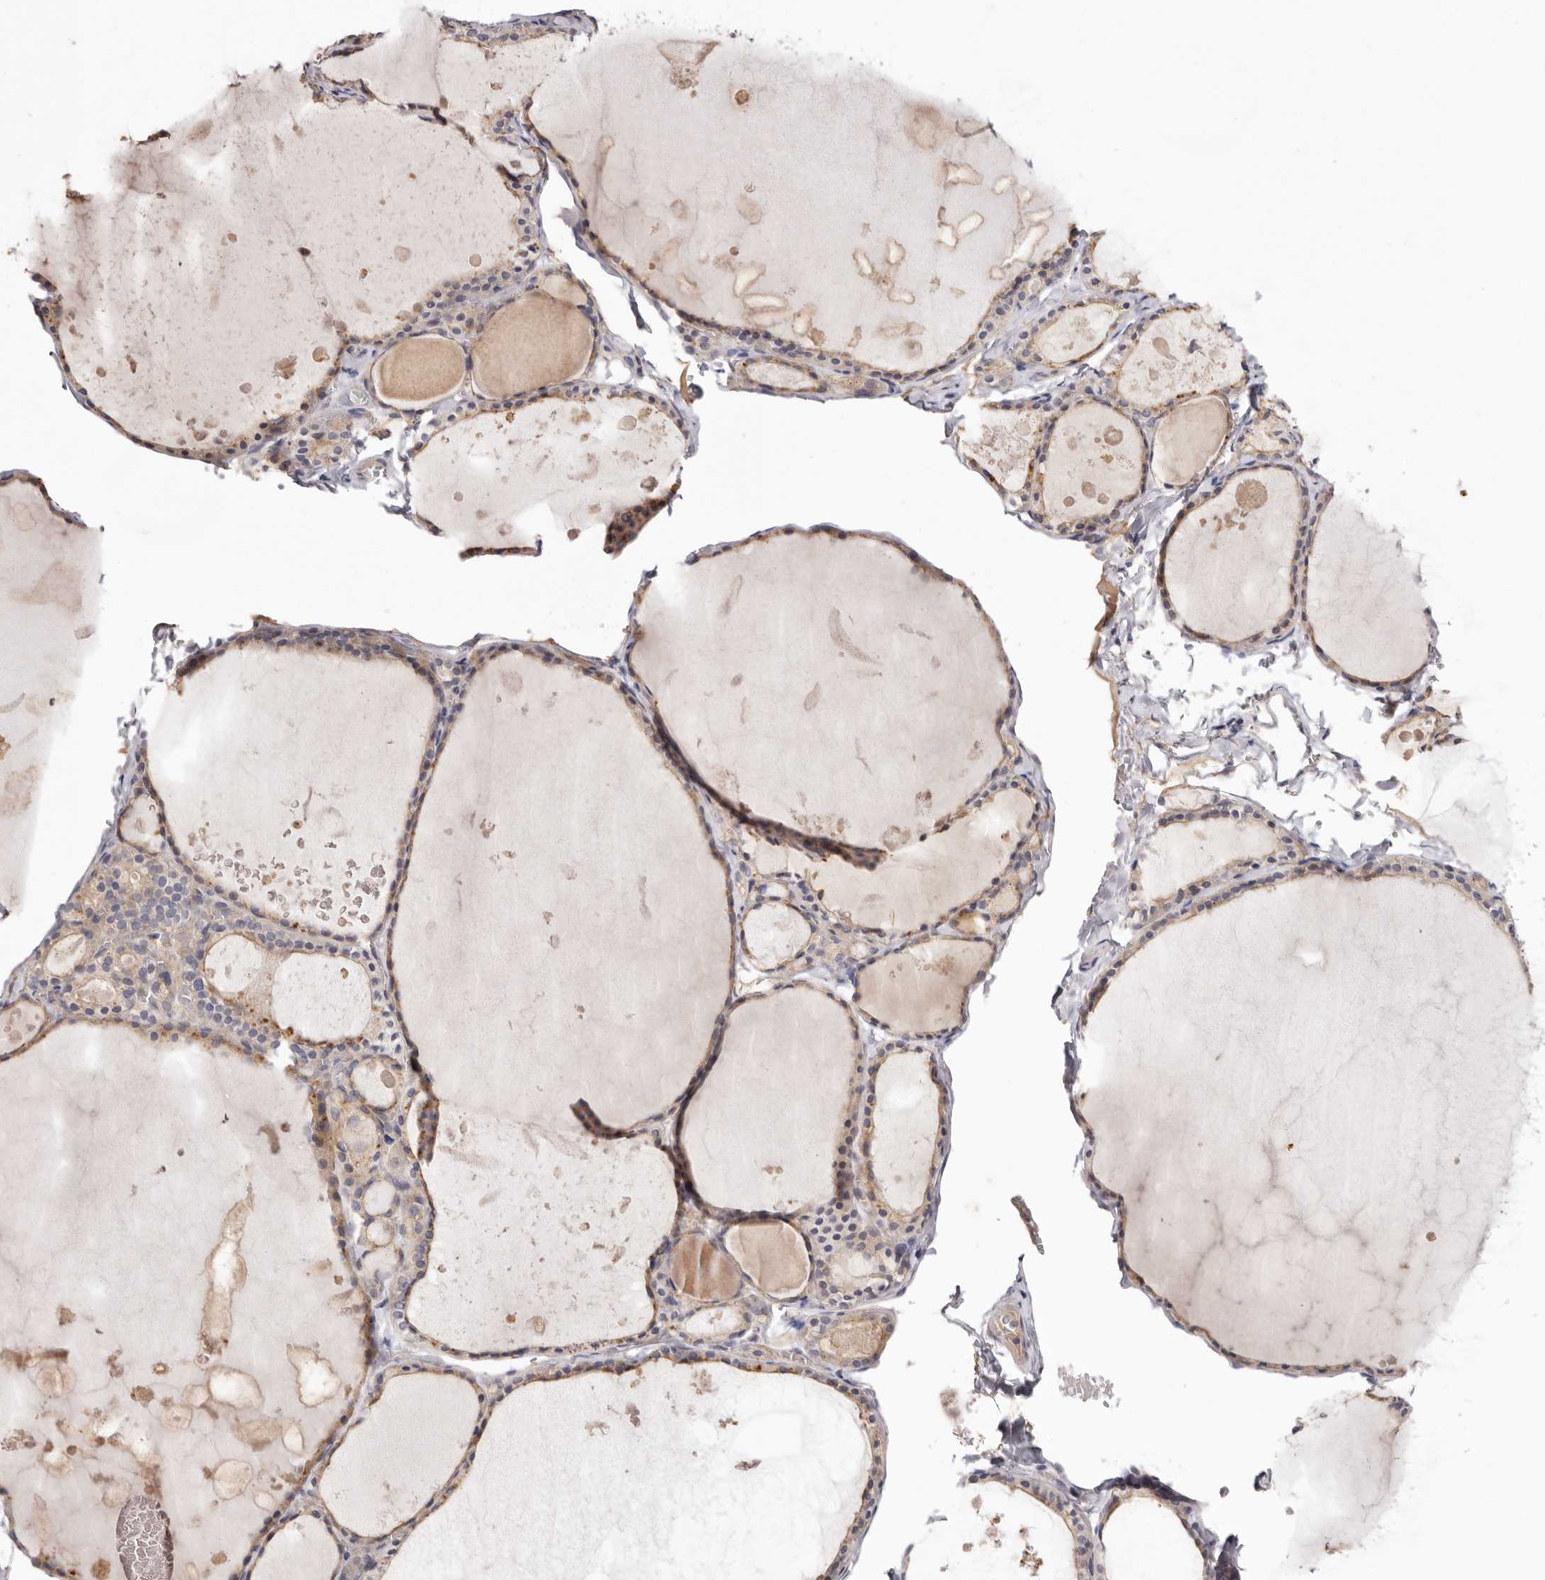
{"staining": {"intensity": "weak", "quantity": ">75%", "location": "cytoplasmic/membranous"}, "tissue": "thyroid gland", "cell_type": "Glandular cells", "image_type": "normal", "snomed": [{"axis": "morphology", "description": "Normal tissue, NOS"}, {"axis": "topography", "description": "Thyroid gland"}], "caption": "Normal thyroid gland reveals weak cytoplasmic/membranous staining in approximately >75% of glandular cells.", "gene": "STK16", "patient": {"sex": "male", "age": 56}}